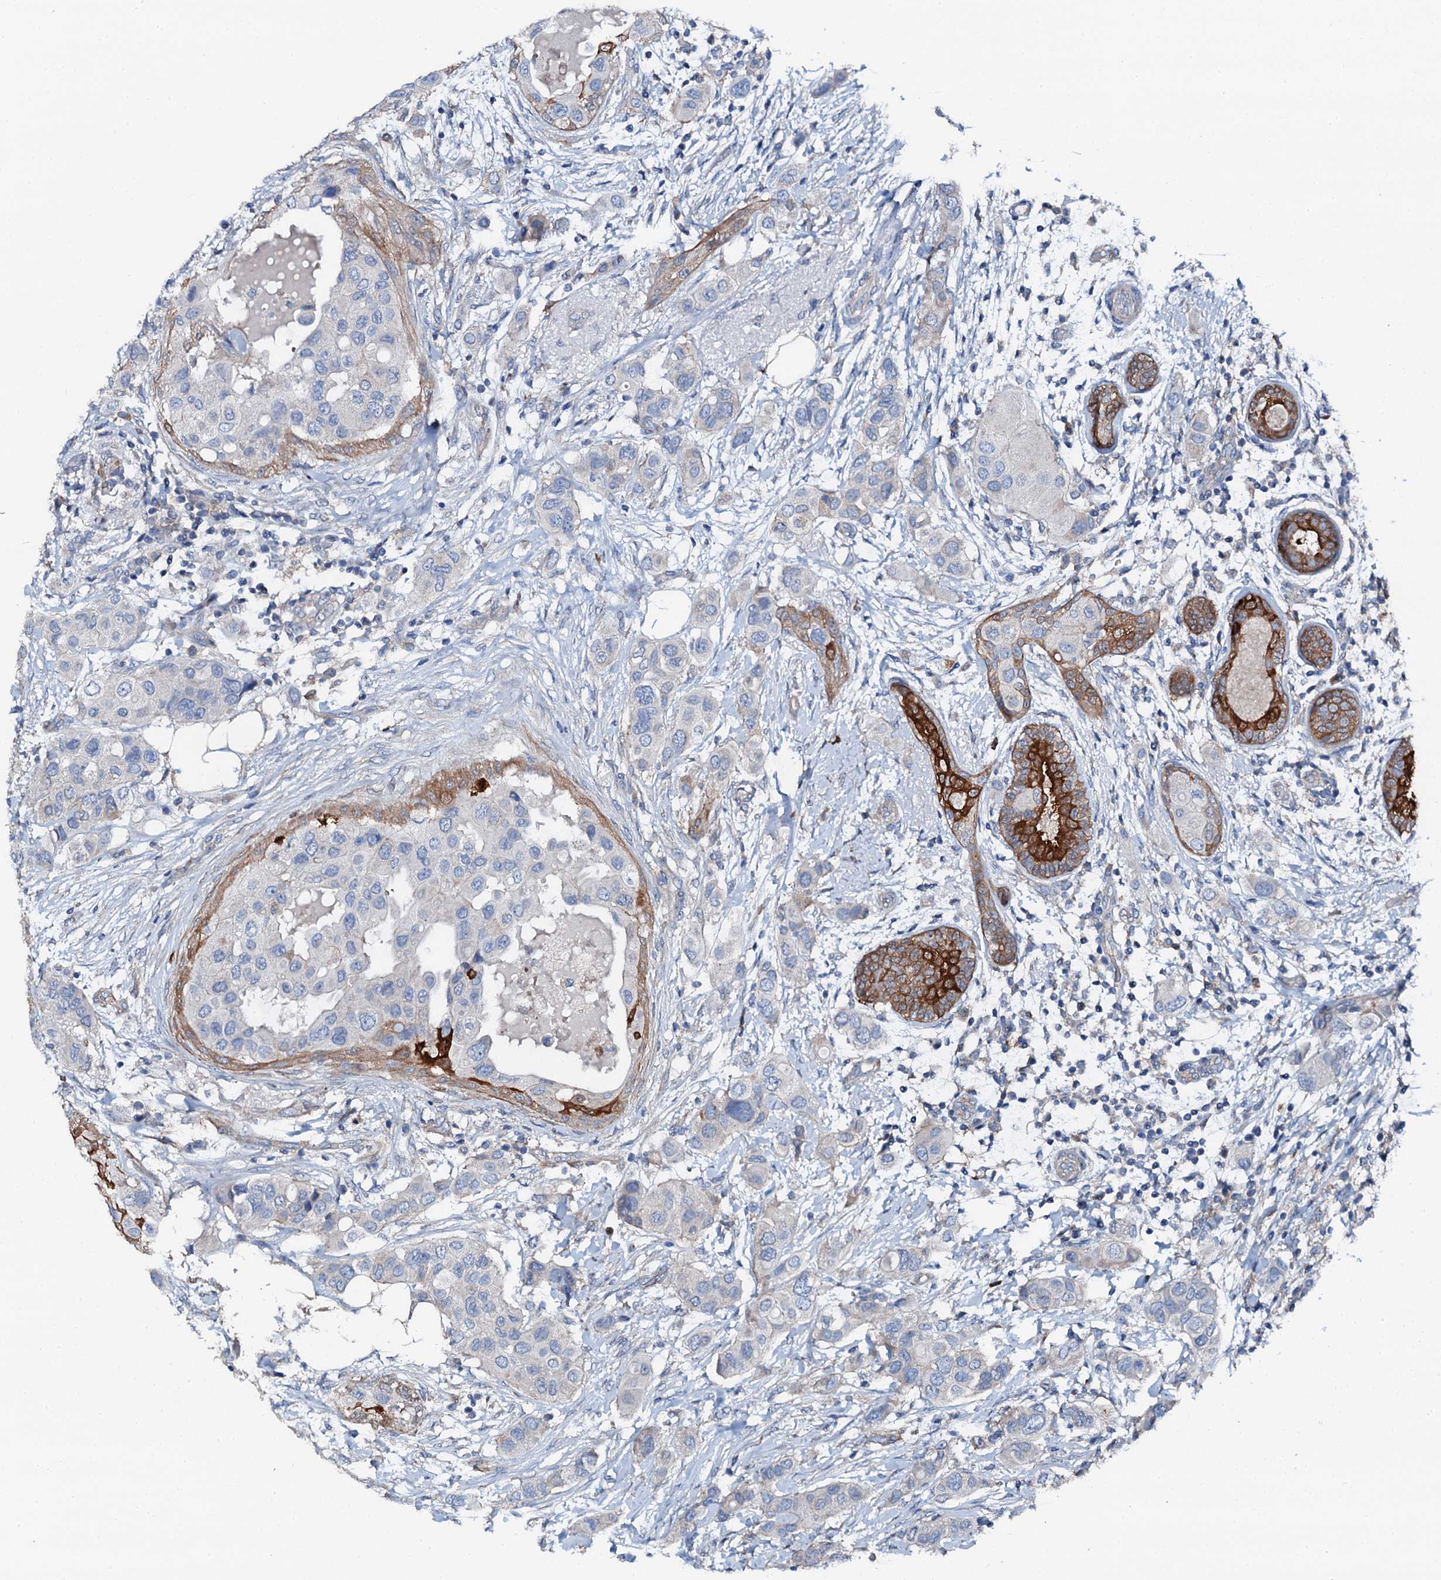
{"staining": {"intensity": "negative", "quantity": "none", "location": "none"}, "tissue": "breast cancer", "cell_type": "Tumor cells", "image_type": "cancer", "snomed": [{"axis": "morphology", "description": "Lobular carcinoma"}, {"axis": "topography", "description": "Breast"}], "caption": "DAB (3,3'-diaminobenzidine) immunohistochemical staining of breast lobular carcinoma reveals no significant expression in tumor cells. (DAB (3,3'-diaminobenzidine) immunohistochemistry (IHC) with hematoxylin counter stain).", "gene": "GFOD2", "patient": {"sex": "female", "age": 51}}